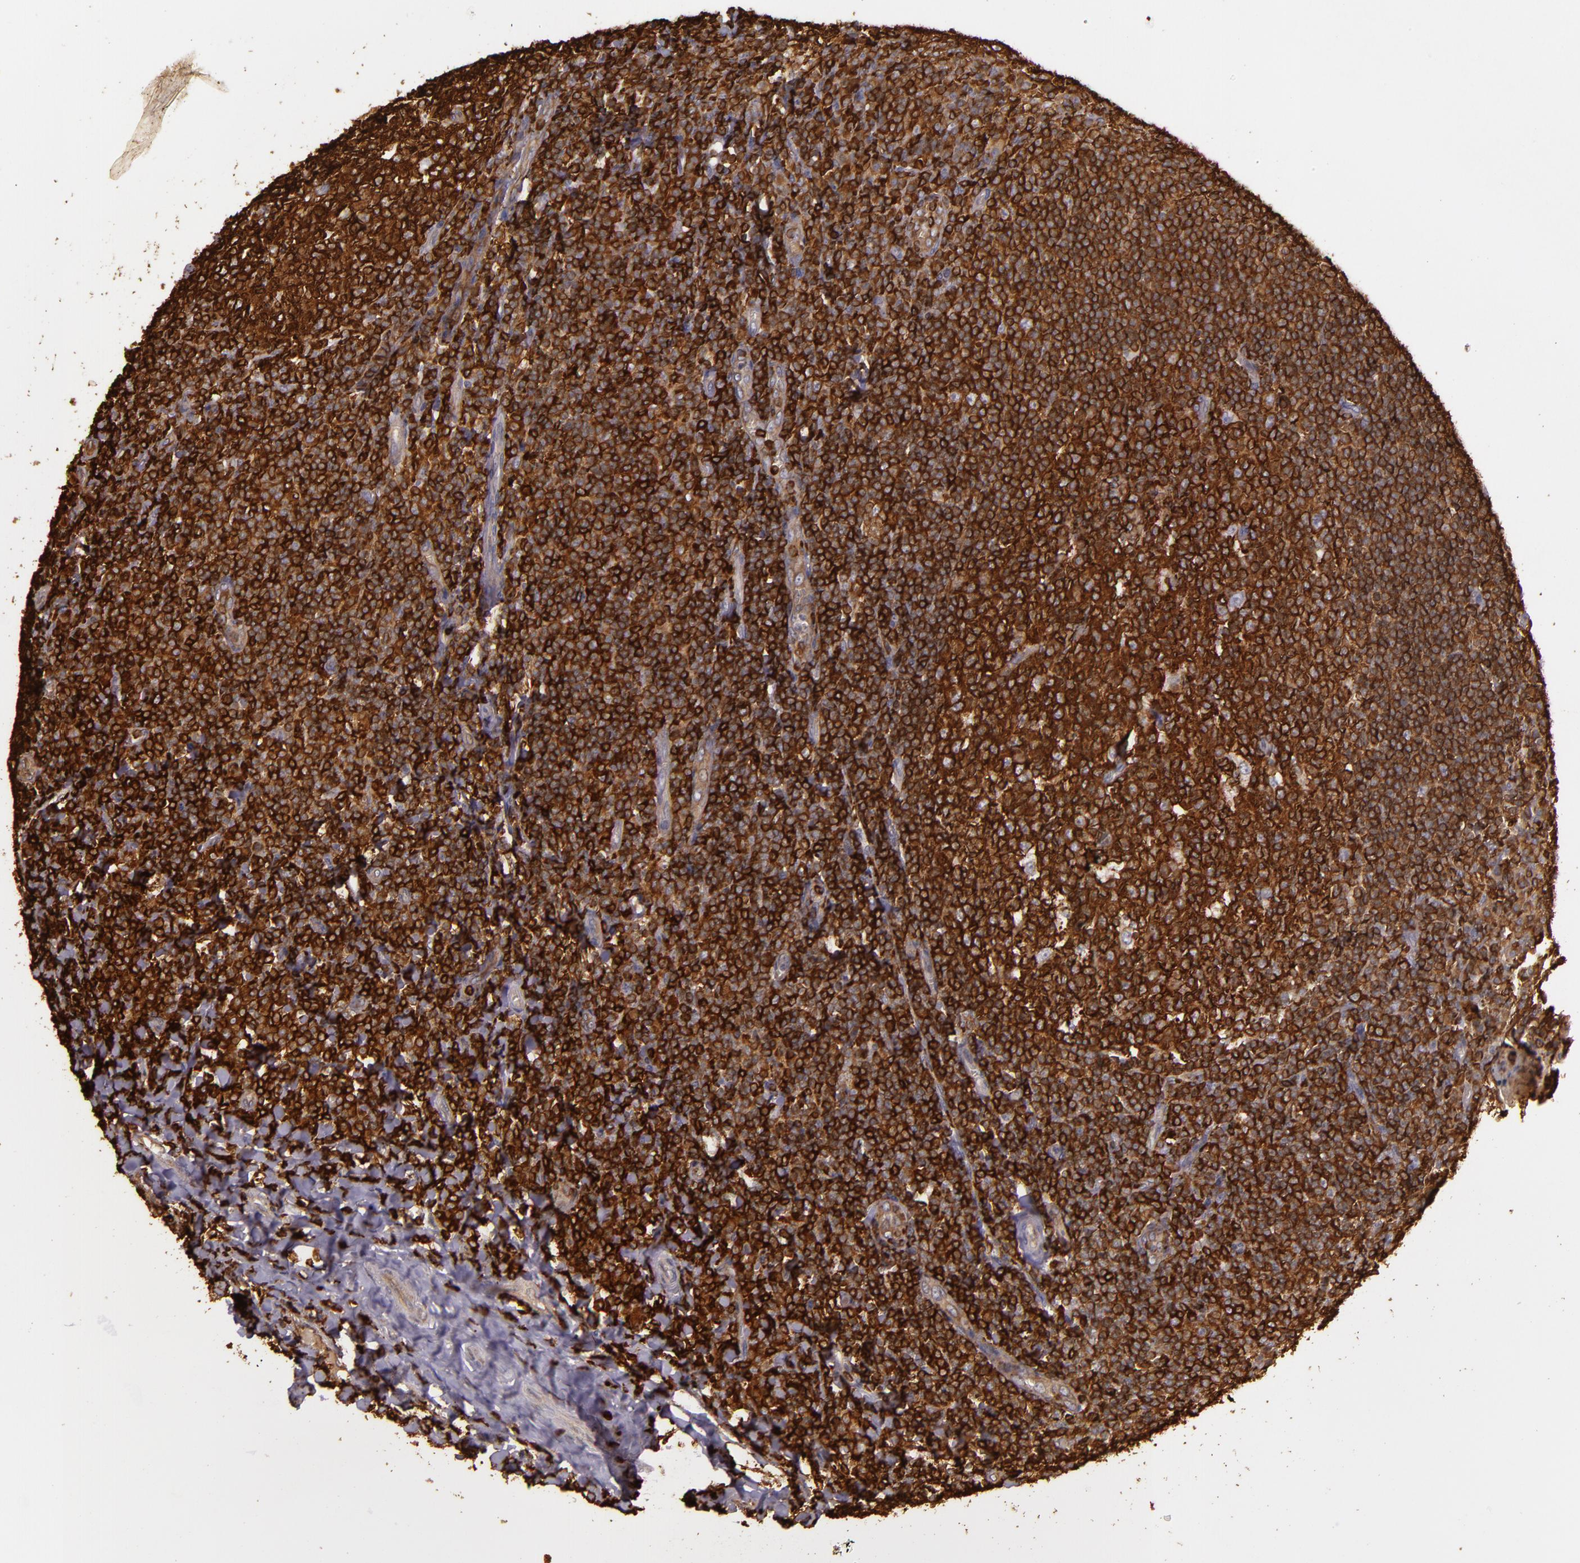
{"staining": {"intensity": "strong", "quantity": ">75%", "location": "cytoplasmic/membranous"}, "tissue": "tonsil", "cell_type": "Germinal center cells", "image_type": "normal", "snomed": [{"axis": "morphology", "description": "Normal tissue, NOS"}, {"axis": "topography", "description": "Tonsil"}], "caption": "This image reveals immunohistochemistry (IHC) staining of benign tonsil, with high strong cytoplasmic/membranous expression in about >75% of germinal center cells.", "gene": "SLC9A3R1", "patient": {"sex": "male", "age": 31}}